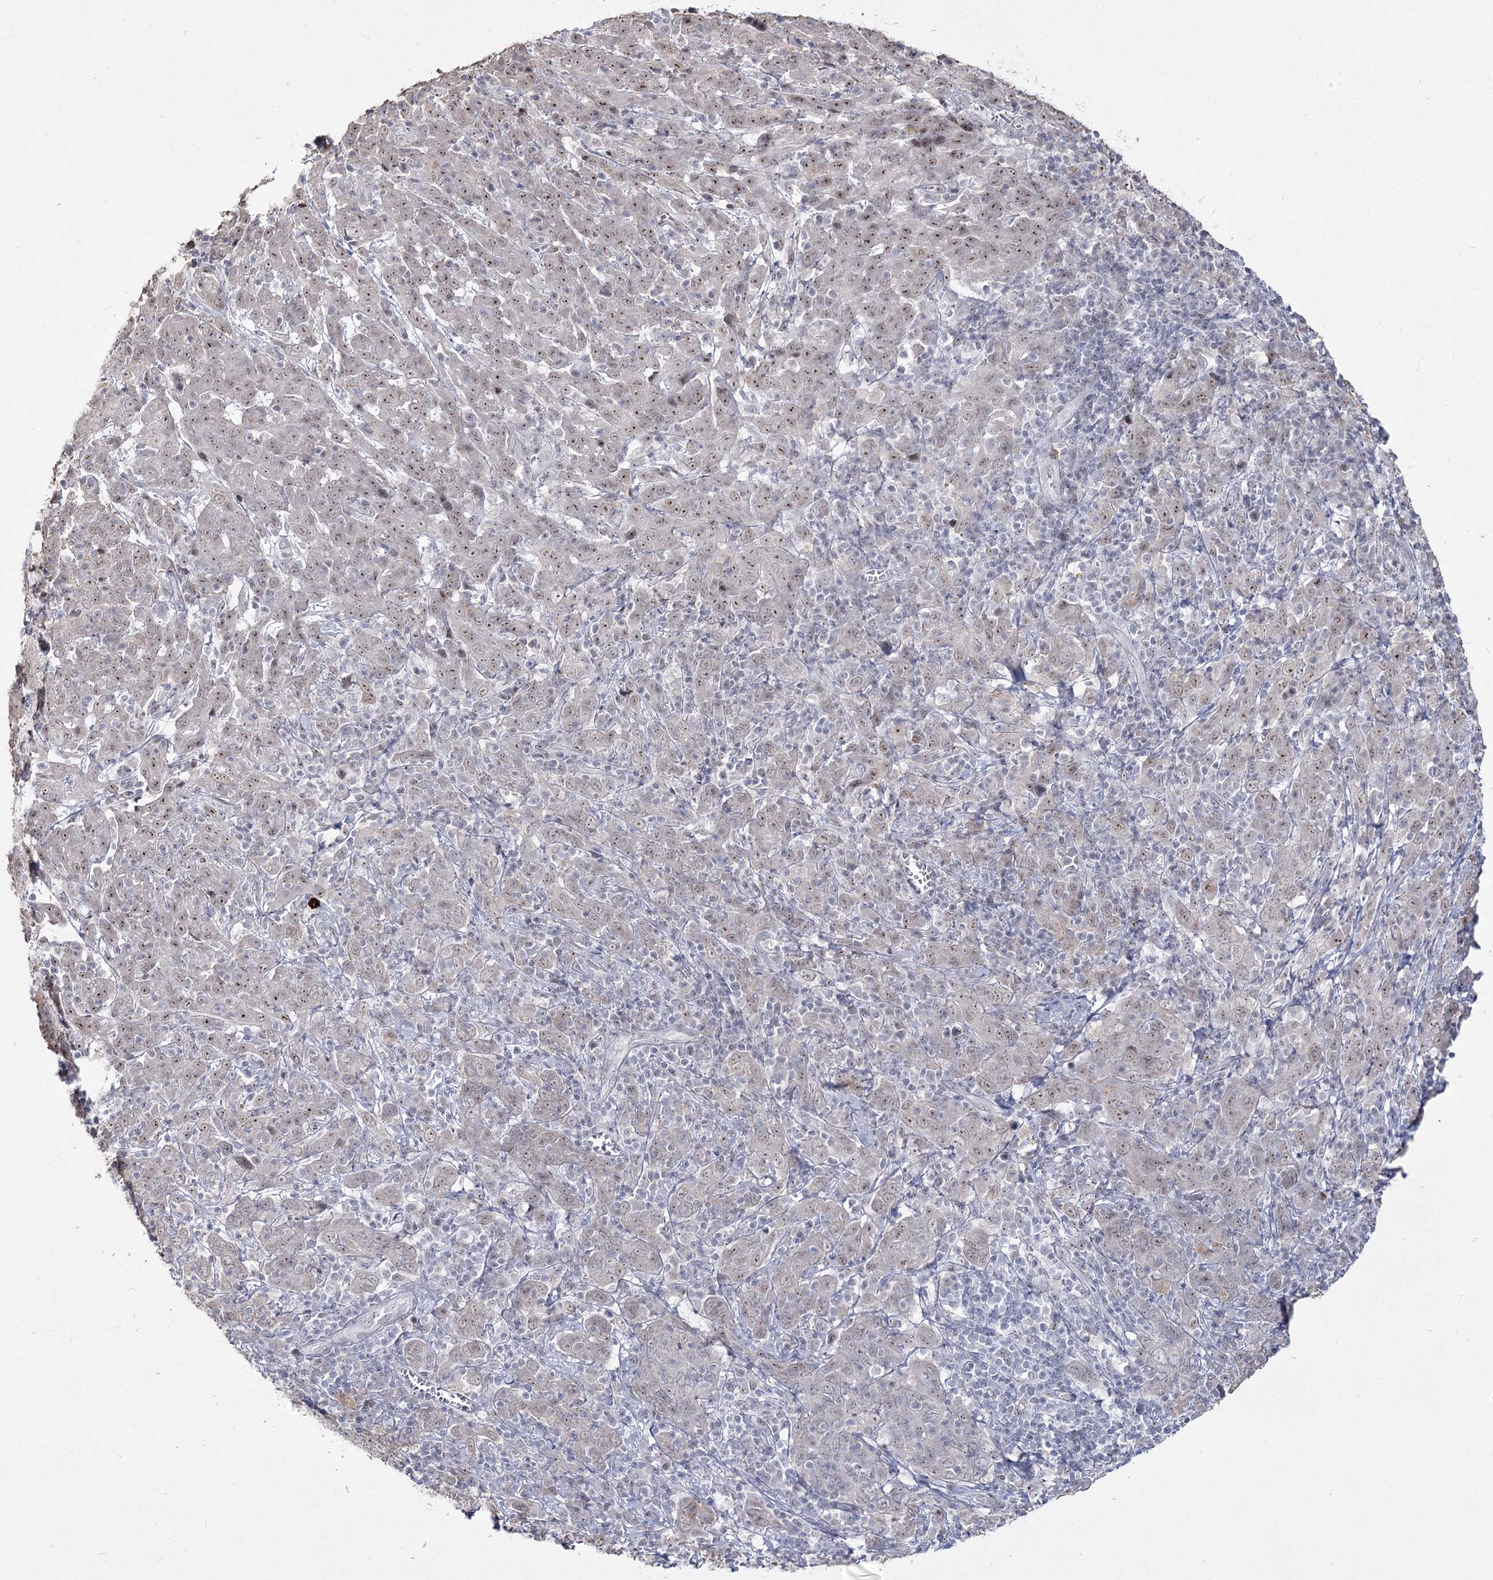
{"staining": {"intensity": "weak", "quantity": ">75%", "location": "nuclear"}, "tissue": "cervical cancer", "cell_type": "Tumor cells", "image_type": "cancer", "snomed": [{"axis": "morphology", "description": "Squamous cell carcinoma, NOS"}, {"axis": "topography", "description": "Cervix"}], "caption": "This image demonstrates immunohistochemistry staining of human cervical squamous cell carcinoma, with low weak nuclear staining in approximately >75% of tumor cells.", "gene": "DDX50", "patient": {"sex": "female", "age": 67}}